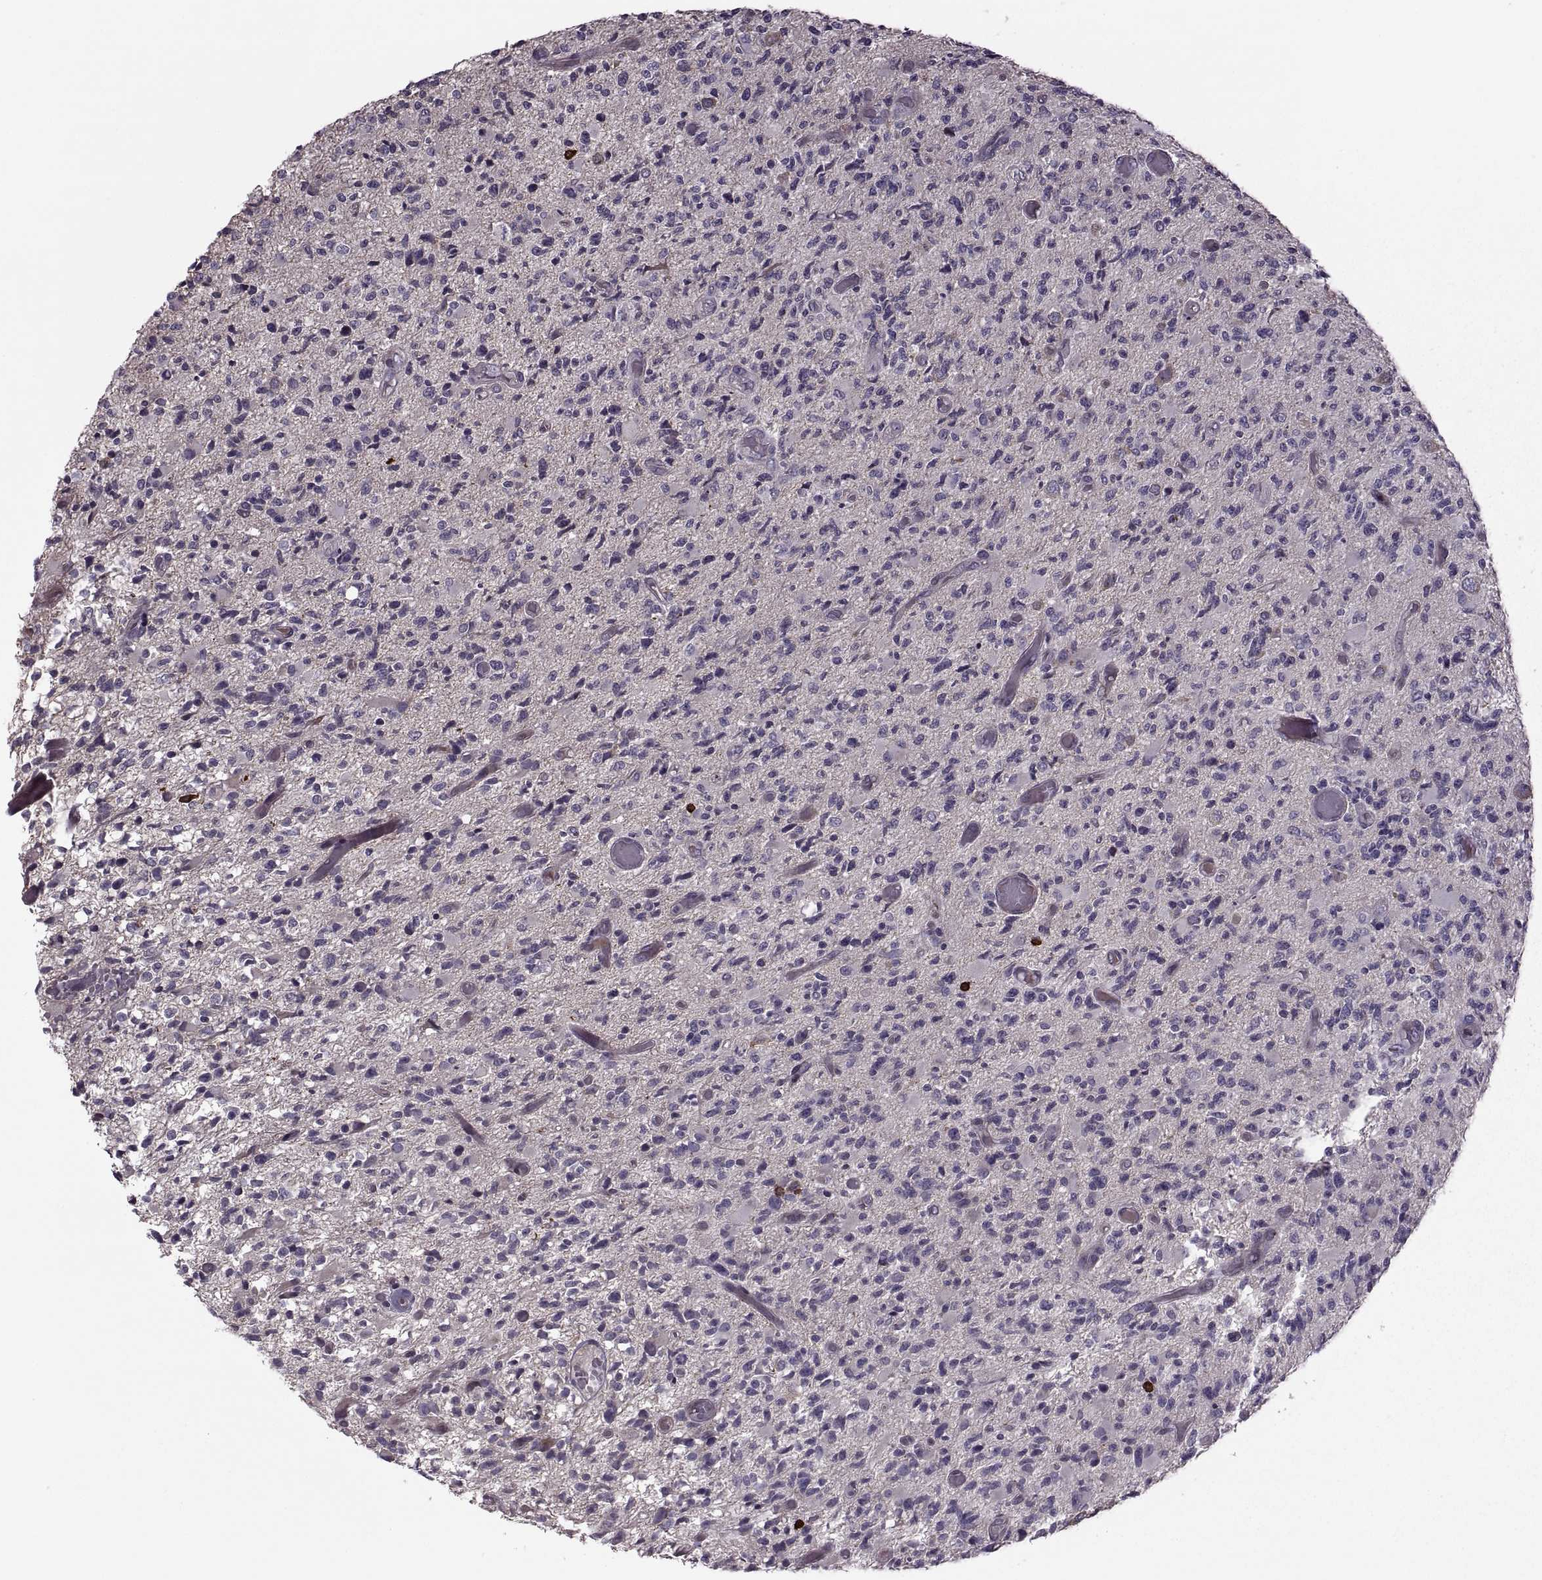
{"staining": {"intensity": "negative", "quantity": "none", "location": "none"}, "tissue": "glioma", "cell_type": "Tumor cells", "image_type": "cancer", "snomed": [{"axis": "morphology", "description": "Glioma, malignant, High grade"}, {"axis": "topography", "description": "Brain"}], "caption": "Human glioma stained for a protein using IHC exhibits no expression in tumor cells.", "gene": "ODF3", "patient": {"sex": "female", "age": 63}}